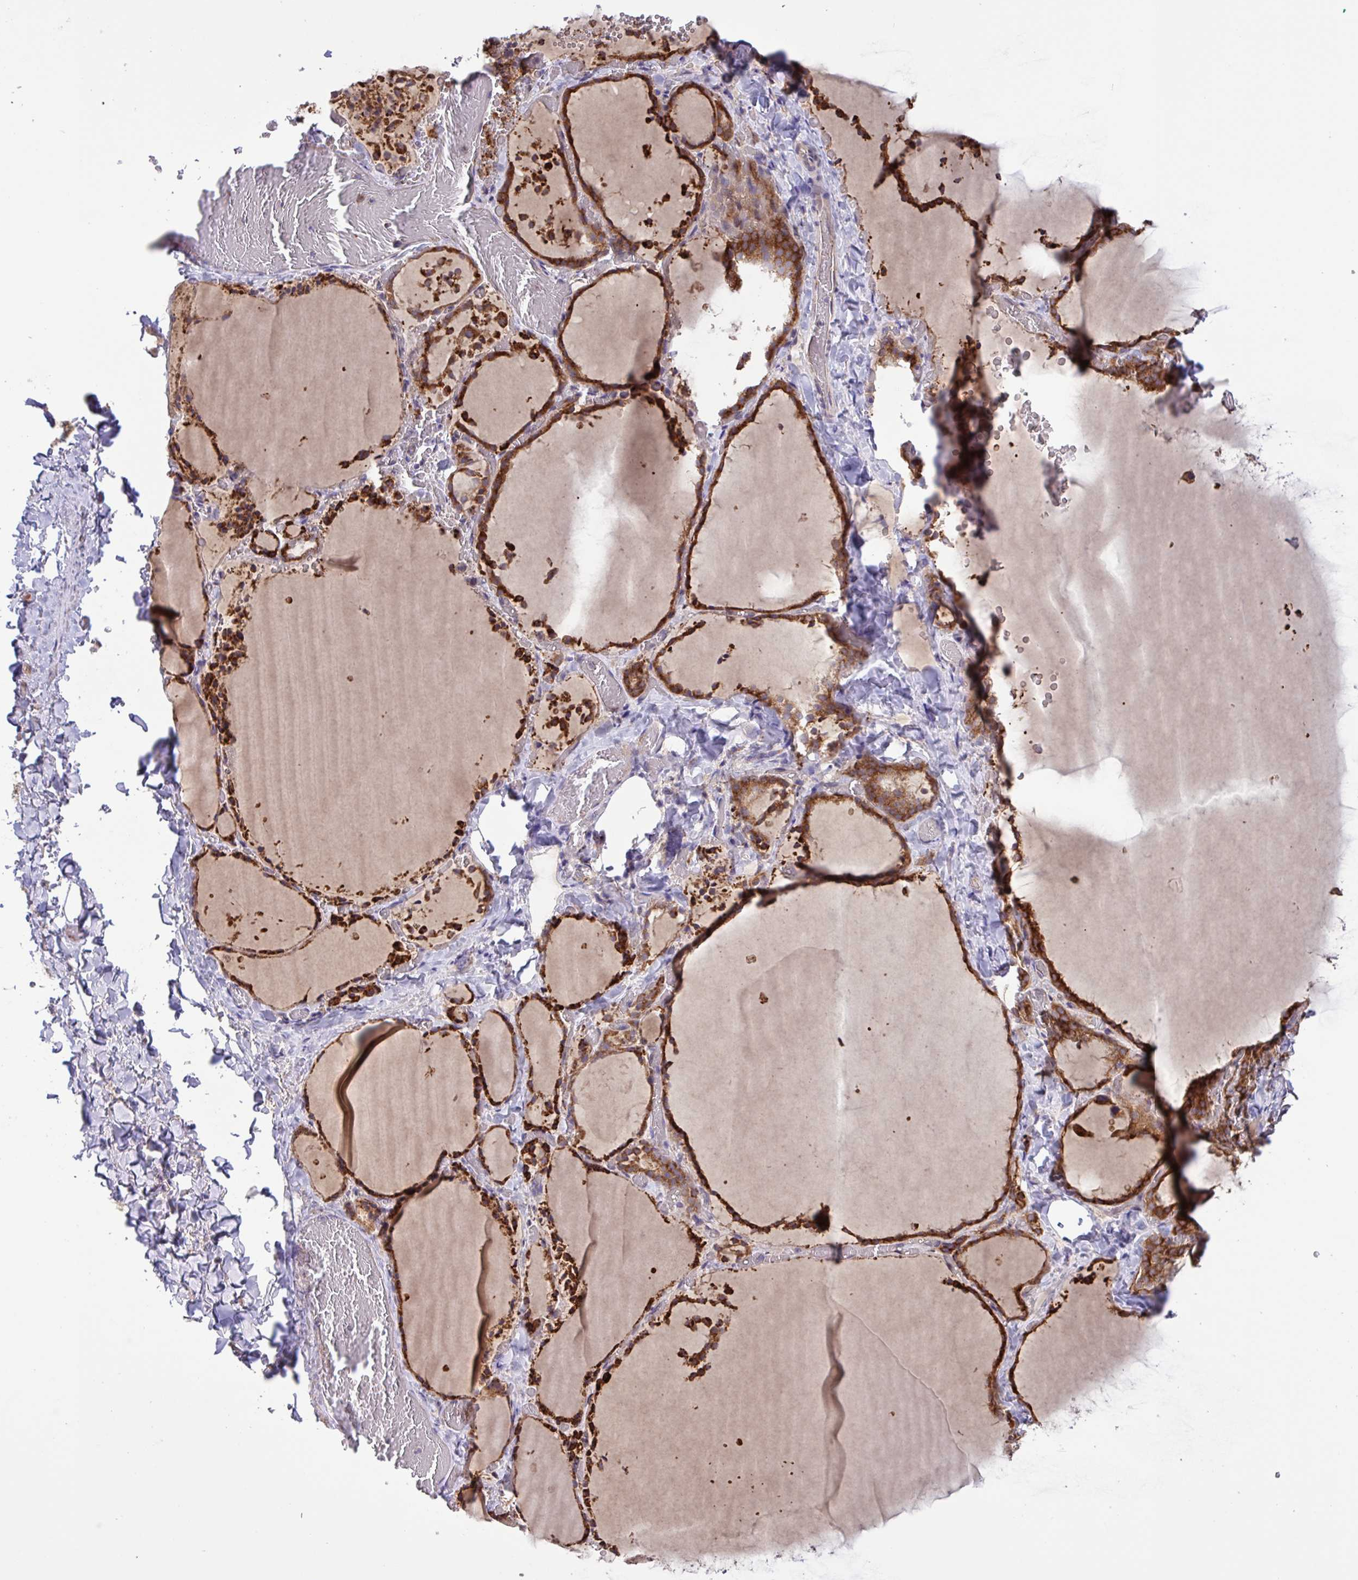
{"staining": {"intensity": "strong", "quantity": ">75%", "location": "cytoplasmic/membranous"}, "tissue": "thyroid gland", "cell_type": "Glandular cells", "image_type": "normal", "snomed": [{"axis": "morphology", "description": "Normal tissue, NOS"}, {"axis": "topography", "description": "Thyroid gland"}], "caption": "A high-resolution micrograph shows immunohistochemistry staining of unremarkable thyroid gland, which displays strong cytoplasmic/membranous staining in about >75% of glandular cells.", "gene": "INTS10", "patient": {"sex": "female", "age": 22}}